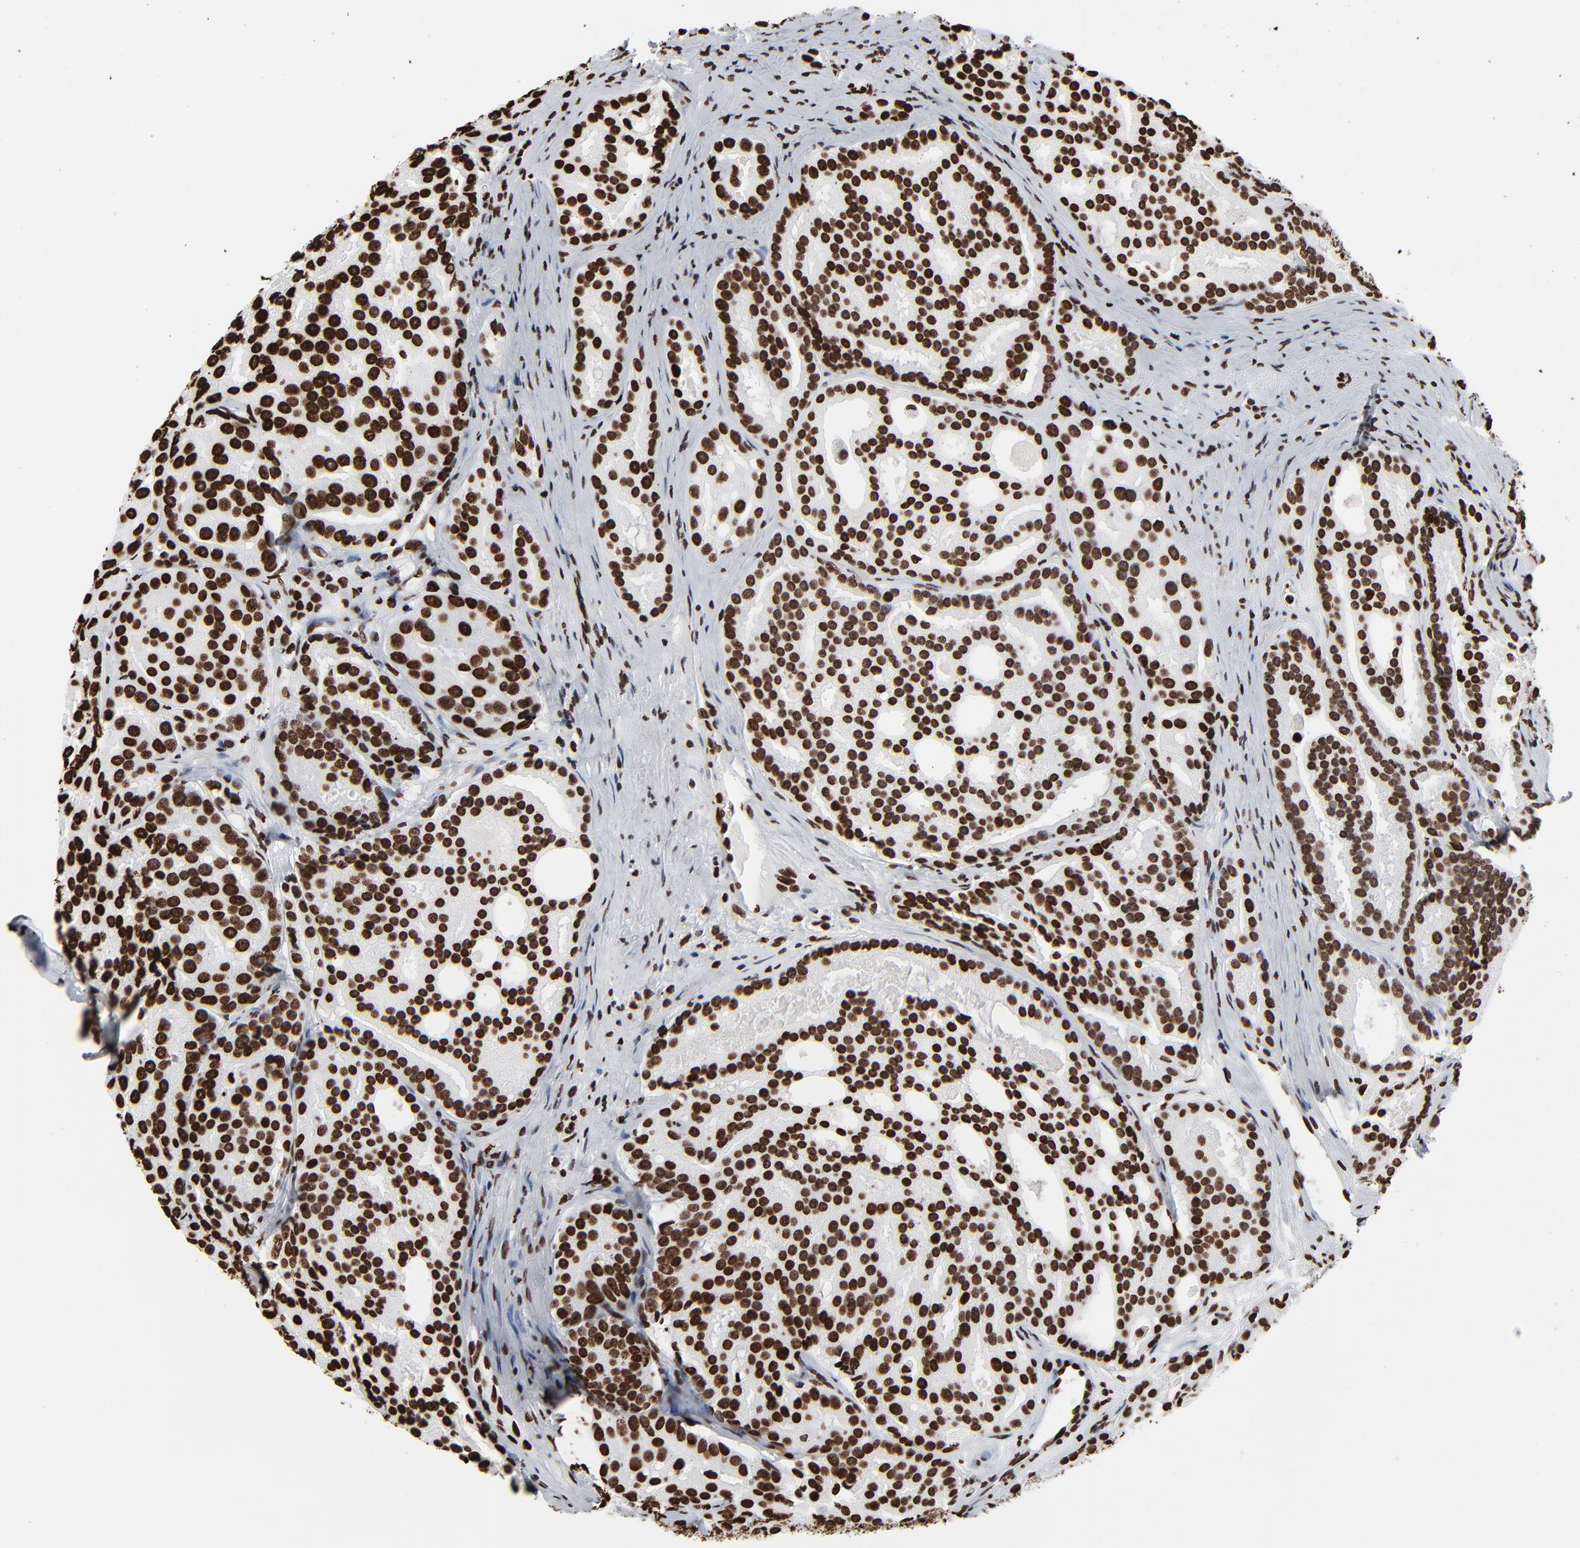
{"staining": {"intensity": "strong", "quantity": ">75%", "location": "nuclear"}, "tissue": "prostate cancer", "cell_type": "Tumor cells", "image_type": "cancer", "snomed": [{"axis": "morphology", "description": "Adenocarcinoma, High grade"}, {"axis": "topography", "description": "Prostate"}], "caption": "IHC staining of prostate cancer, which demonstrates high levels of strong nuclear positivity in about >75% of tumor cells indicating strong nuclear protein expression. The staining was performed using DAB (3,3'-diaminobenzidine) (brown) for protein detection and nuclei were counterstained in hematoxylin (blue).", "gene": "H3-4", "patient": {"sex": "male", "age": 64}}